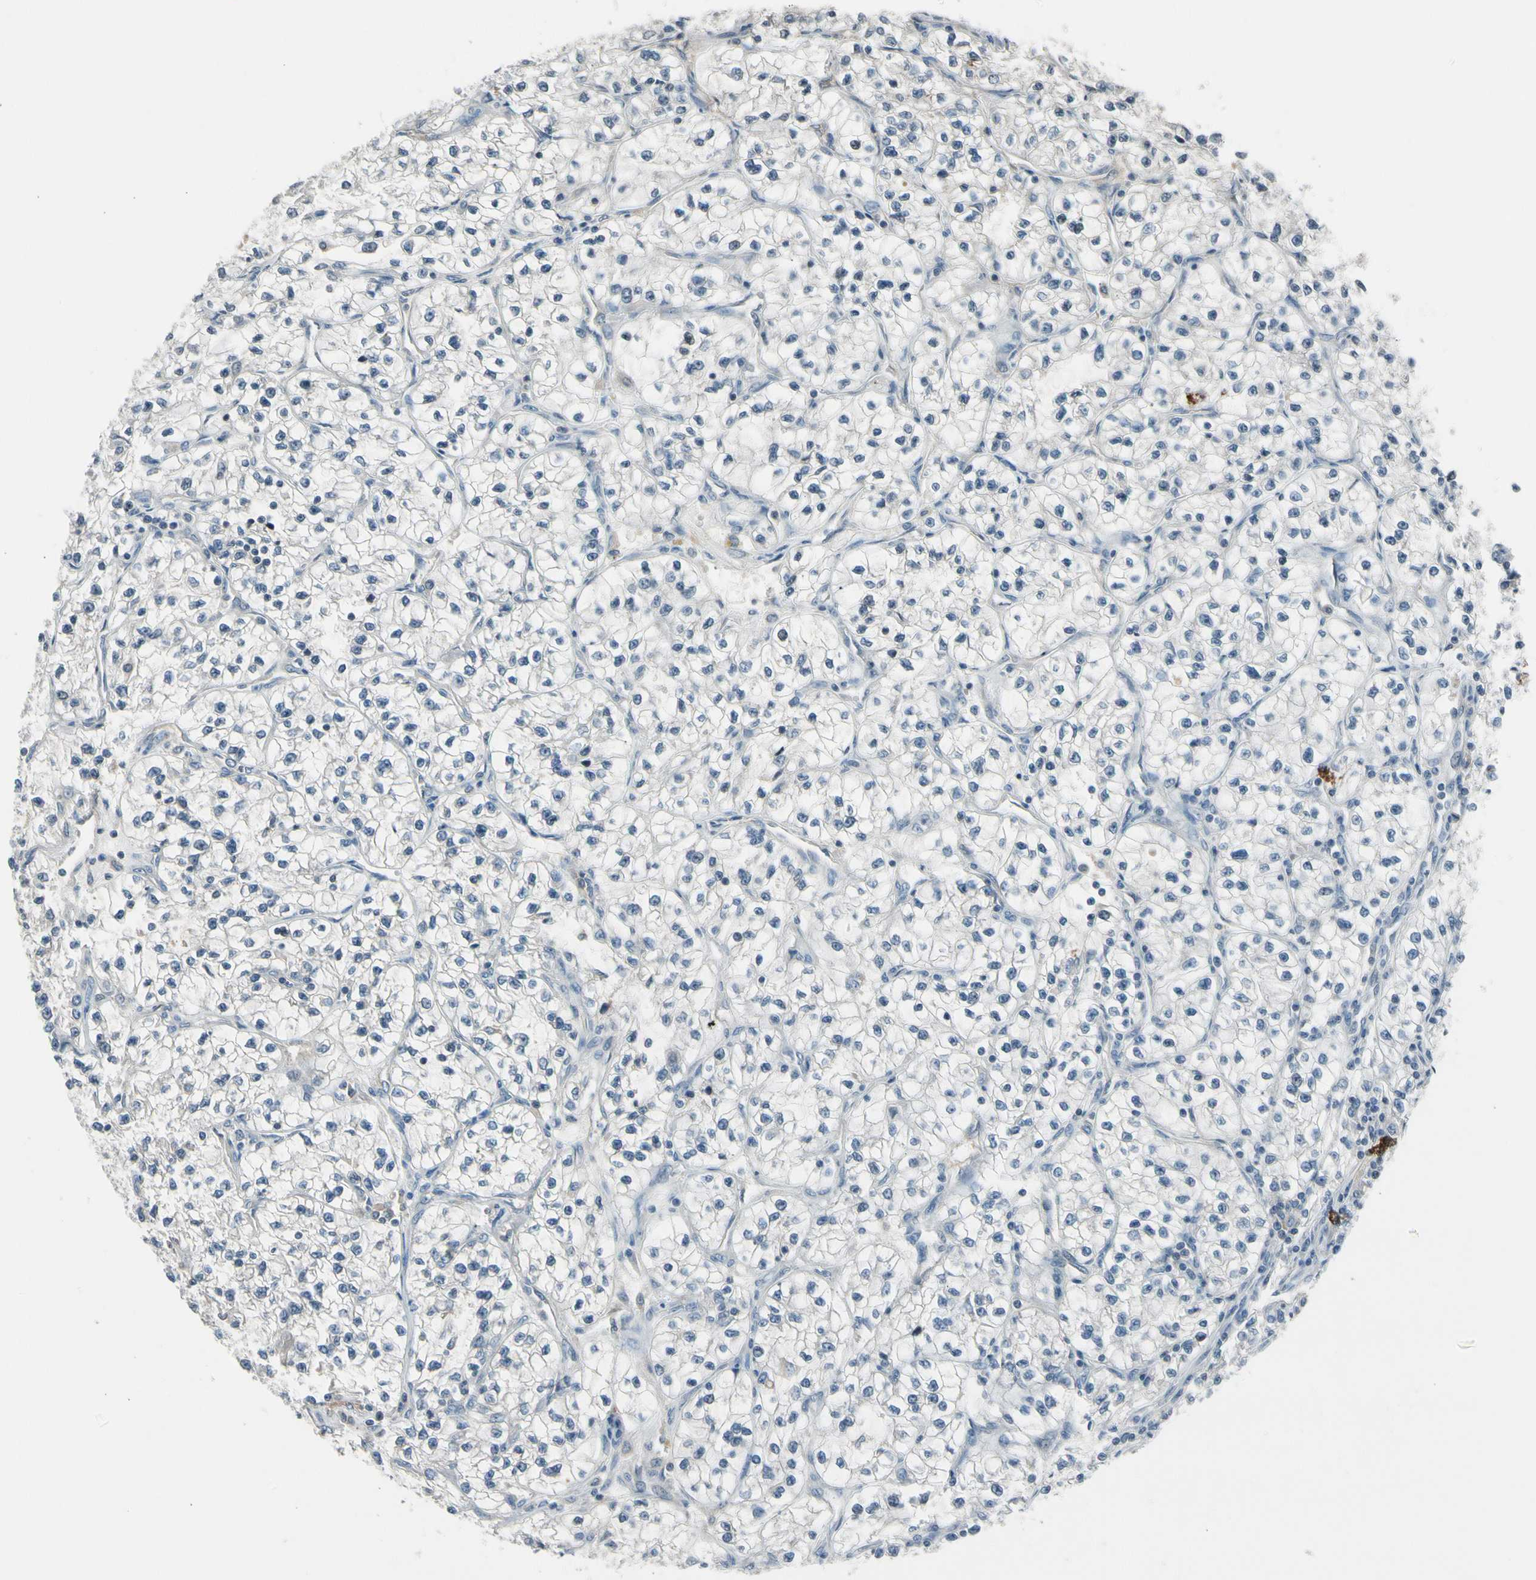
{"staining": {"intensity": "negative", "quantity": "none", "location": "none"}, "tissue": "renal cancer", "cell_type": "Tumor cells", "image_type": "cancer", "snomed": [{"axis": "morphology", "description": "Adenocarcinoma, NOS"}, {"axis": "topography", "description": "Kidney"}], "caption": "Immunohistochemistry (IHC) of renal cancer (adenocarcinoma) demonstrates no staining in tumor cells. (DAB immunohistochemistry, high magnification).", "gene": "PDPN", "patient": {"sex": "female", "age": 57}}